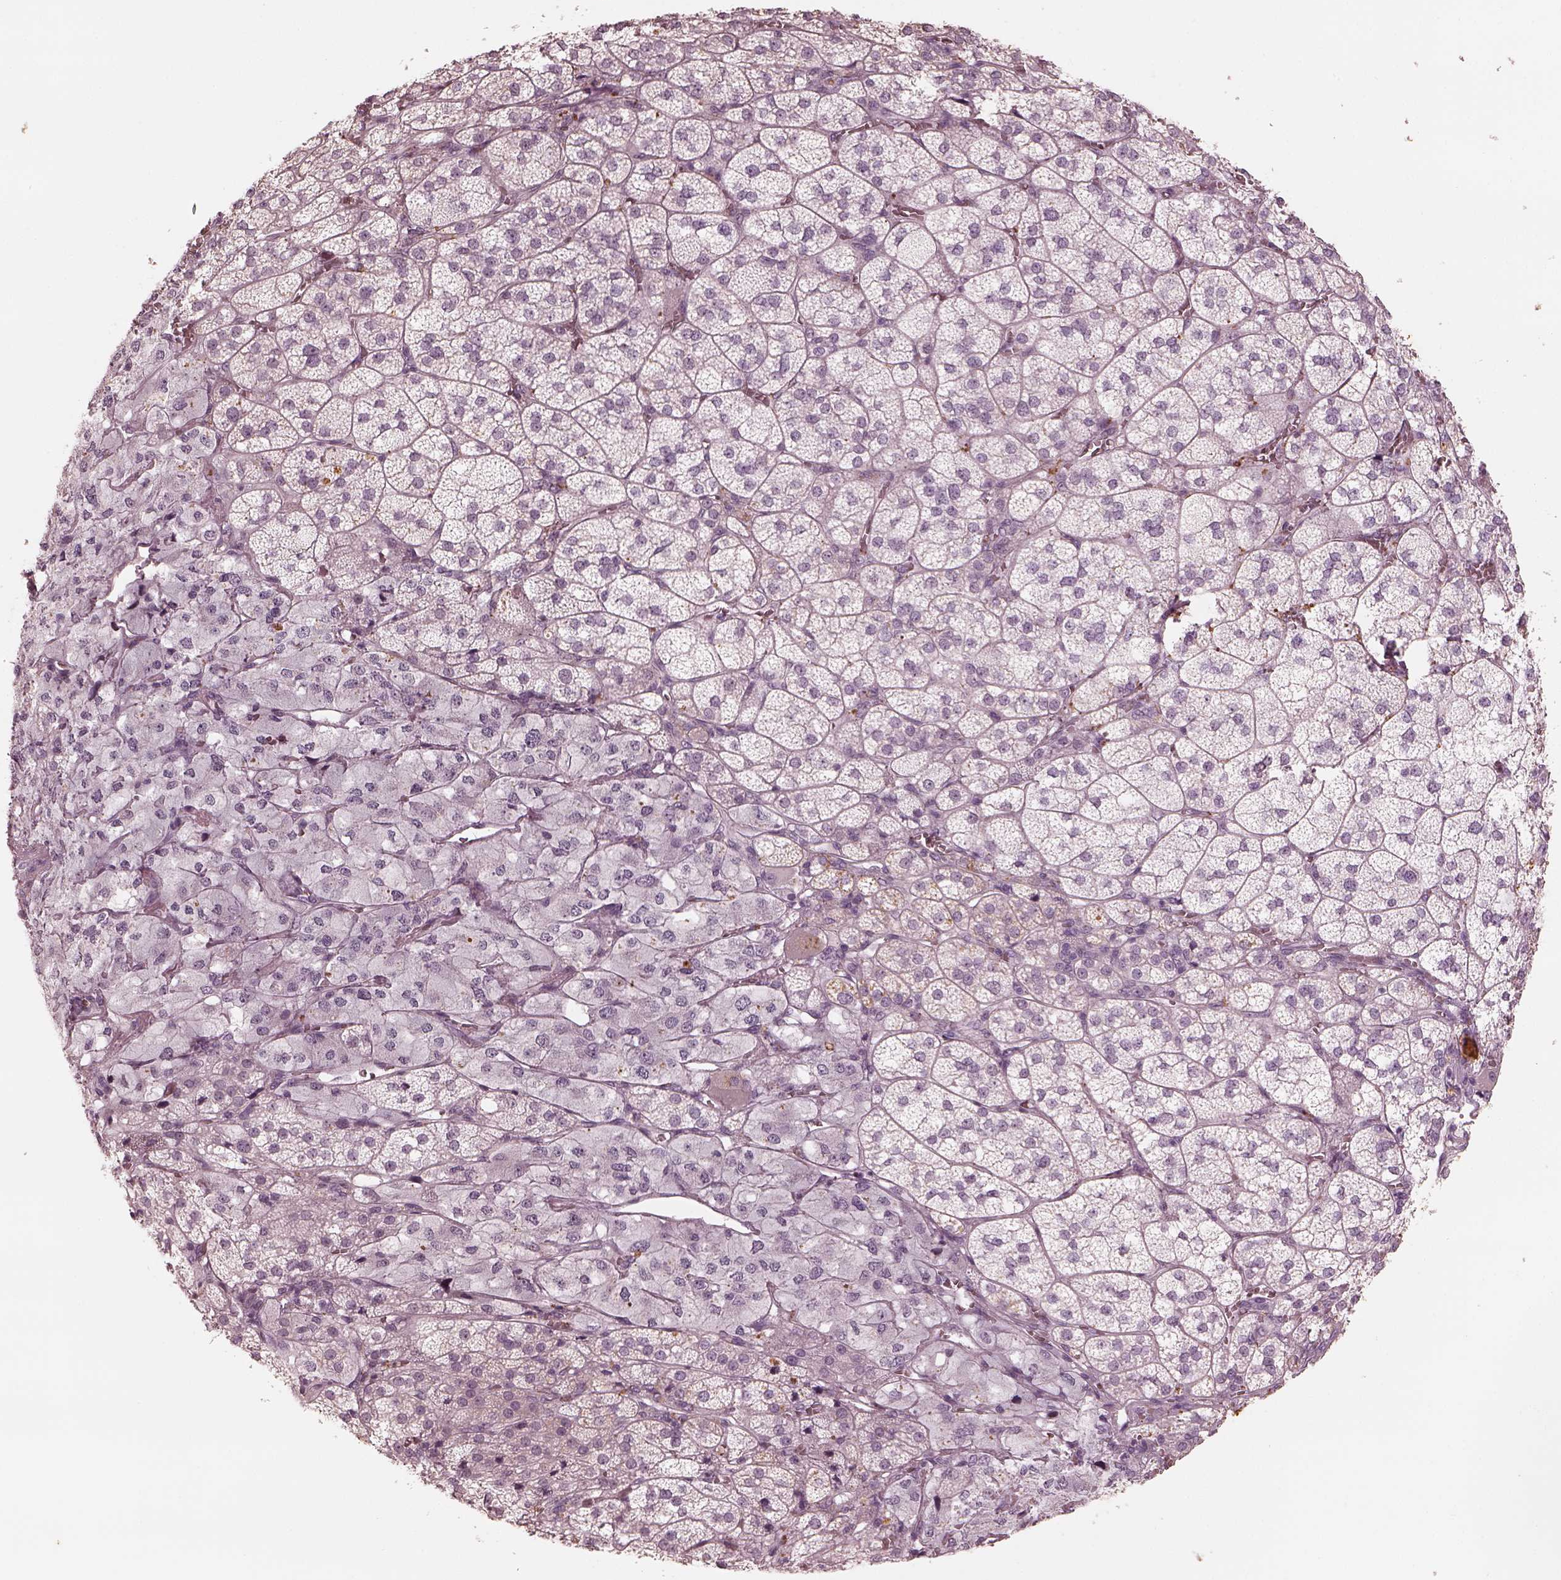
{"staining": {"intensity": "negative", "quantity": "none", "location": "none"}, "tissue": "adrenal gland", "cell_type": "Glandular cells", "image_type": "normal", "snomed": [{"axis": "morphology", "description": "Normal tissue, NOS"}, {"axis": "topography", "description": "Adrenal gland"}], "caption": "Micrograph shows no significant protein staining in glandular cells of benign adrenal gland.", "gene": "ADRB3", "patient": {"sex": "female", "age": 60}}